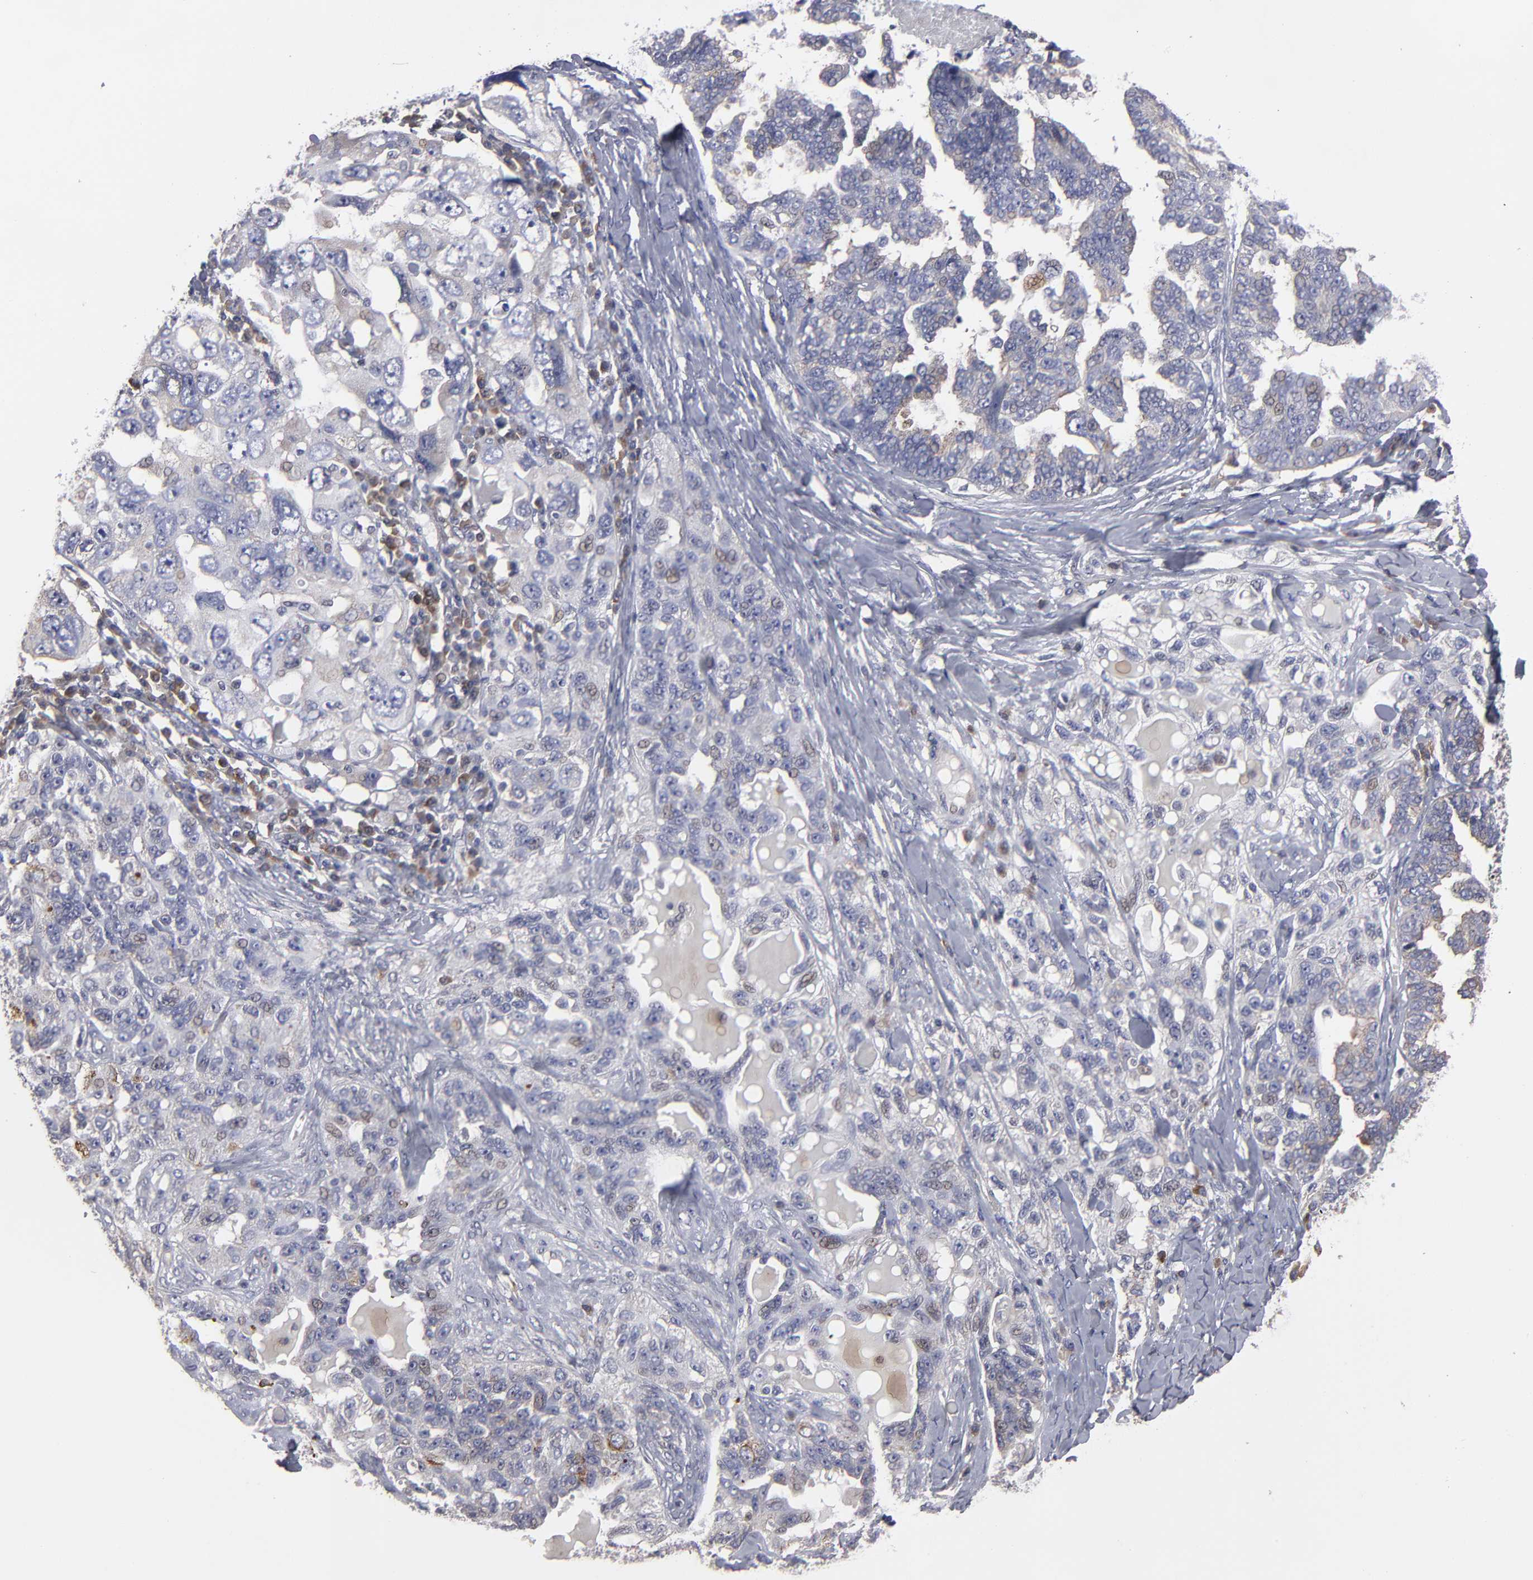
{"staining": {"intensity": "moderate", "quantity": "25%-75%", "location": "cytoplasmic/membranous,nuclear"}, "tissue": "ovarian cancer", "cell_type": "Tumor cells", "image_type": "cancer", "snomed": [{"axis": "morphology", "description": "Cystadenocarcinoma, serous, NOS"}, {"axis": "topography", "description": "Ovary"}], "caption": "Human ovarian cancer stained for a protein (brown) reveals moderate cytoplasmic/membranous and nuclear positive staining in approximately 25%-75% of tumor cells.", "gene": "CEP97", "patient": {"sex": "female", "age": 82}}